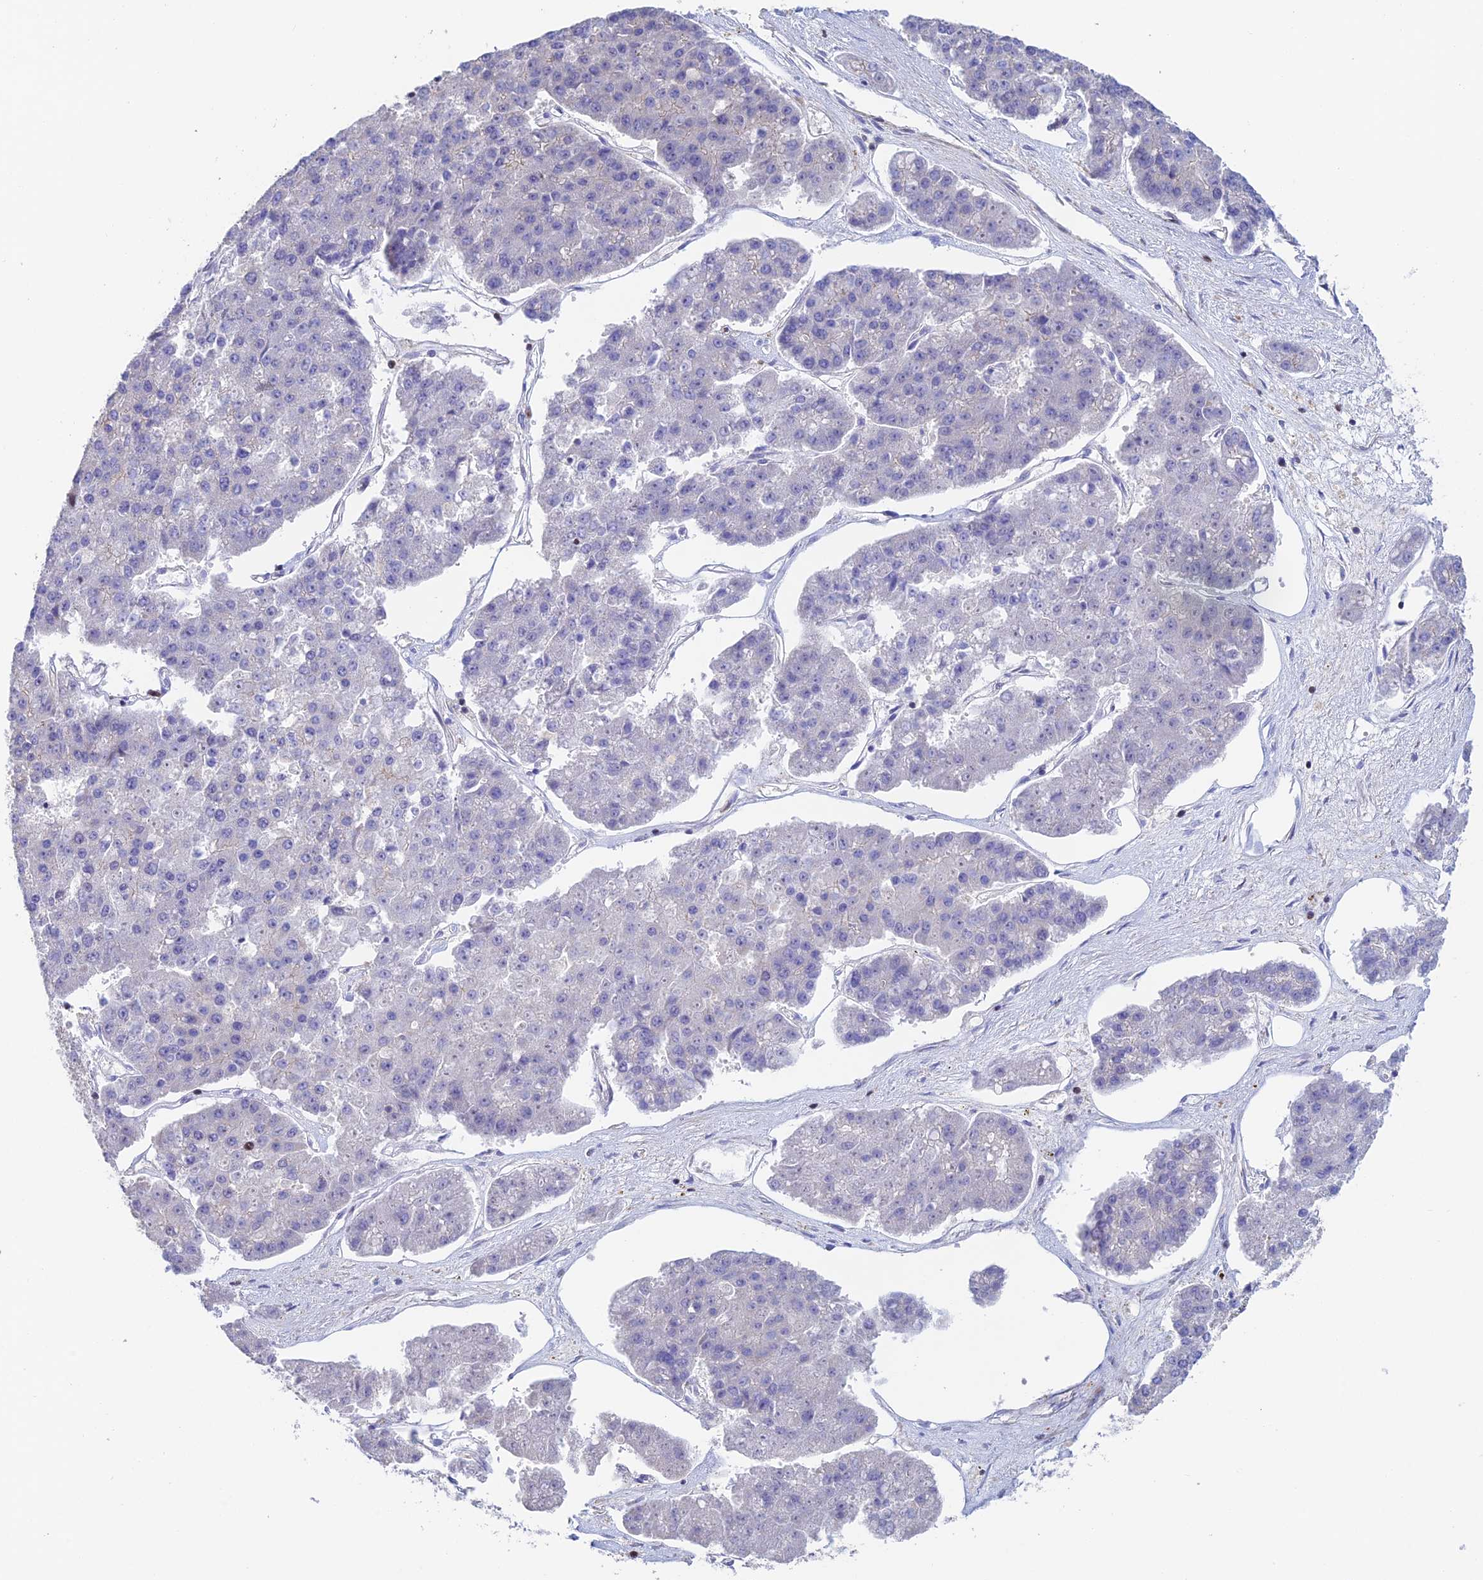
{"staining": {"intensity": "negative", "quantity": "none", "location": "none"}, "tissue": "pancreatic cancer", "cell_type": "Tumor cells", "image_type": "cancer", "snomed": [{"axis": "morphology", "description": "Adenocarcinoma, NOS"}, {"axis": "topography", "description": "Pancreas"}], "caption": "IHC image of human pancreatic cancer stained for a protein (brown), which demonstrates no staining in tumor cells.", "gene": "PRIM1", "patient": {"sex": "male", "age": 50}}